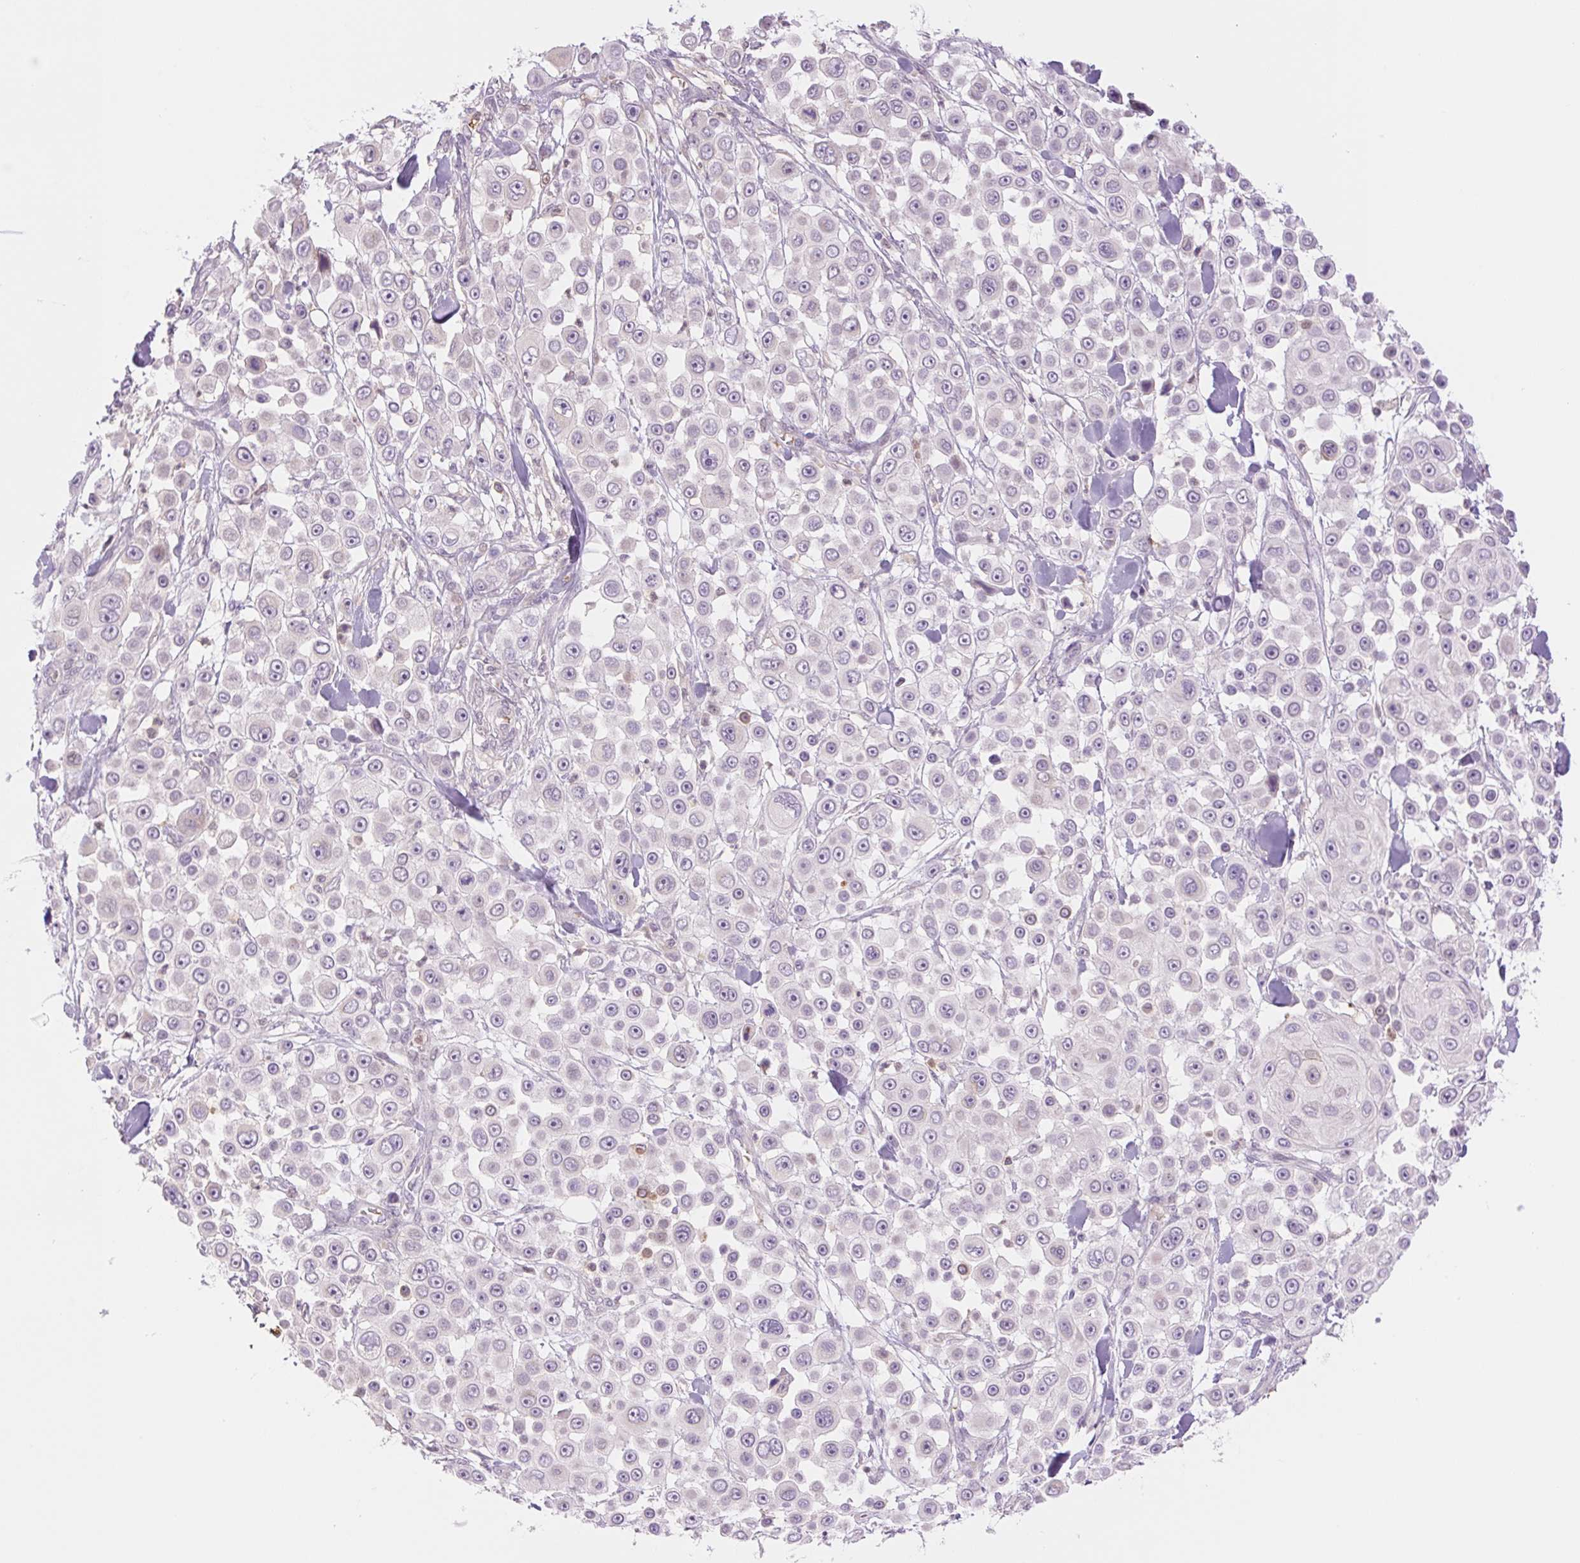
{"staining": {"intensity": "negative", "quantity": "none", "location": "none"}, "tissue": "skin cancer", "cell_type": "Tumor cells", "image_type": "cancer", "snomed": [{"axis": "morphology", "description": "Squamous cell carcinoma, NOS"}, {"axis": "topography", "description": "Skin"}], "caption": "Immunohistochemistry image of neoplastic tissue: skin cancer (squamous cell carcinoma) stained with DAB (3,3'-diaminobenzidine) exhibits no significant protein staining in tumor cells. Nuclei are stained in blue.", "gene": "HEBP1", "patient": {"sex": "male", "age": 67}}